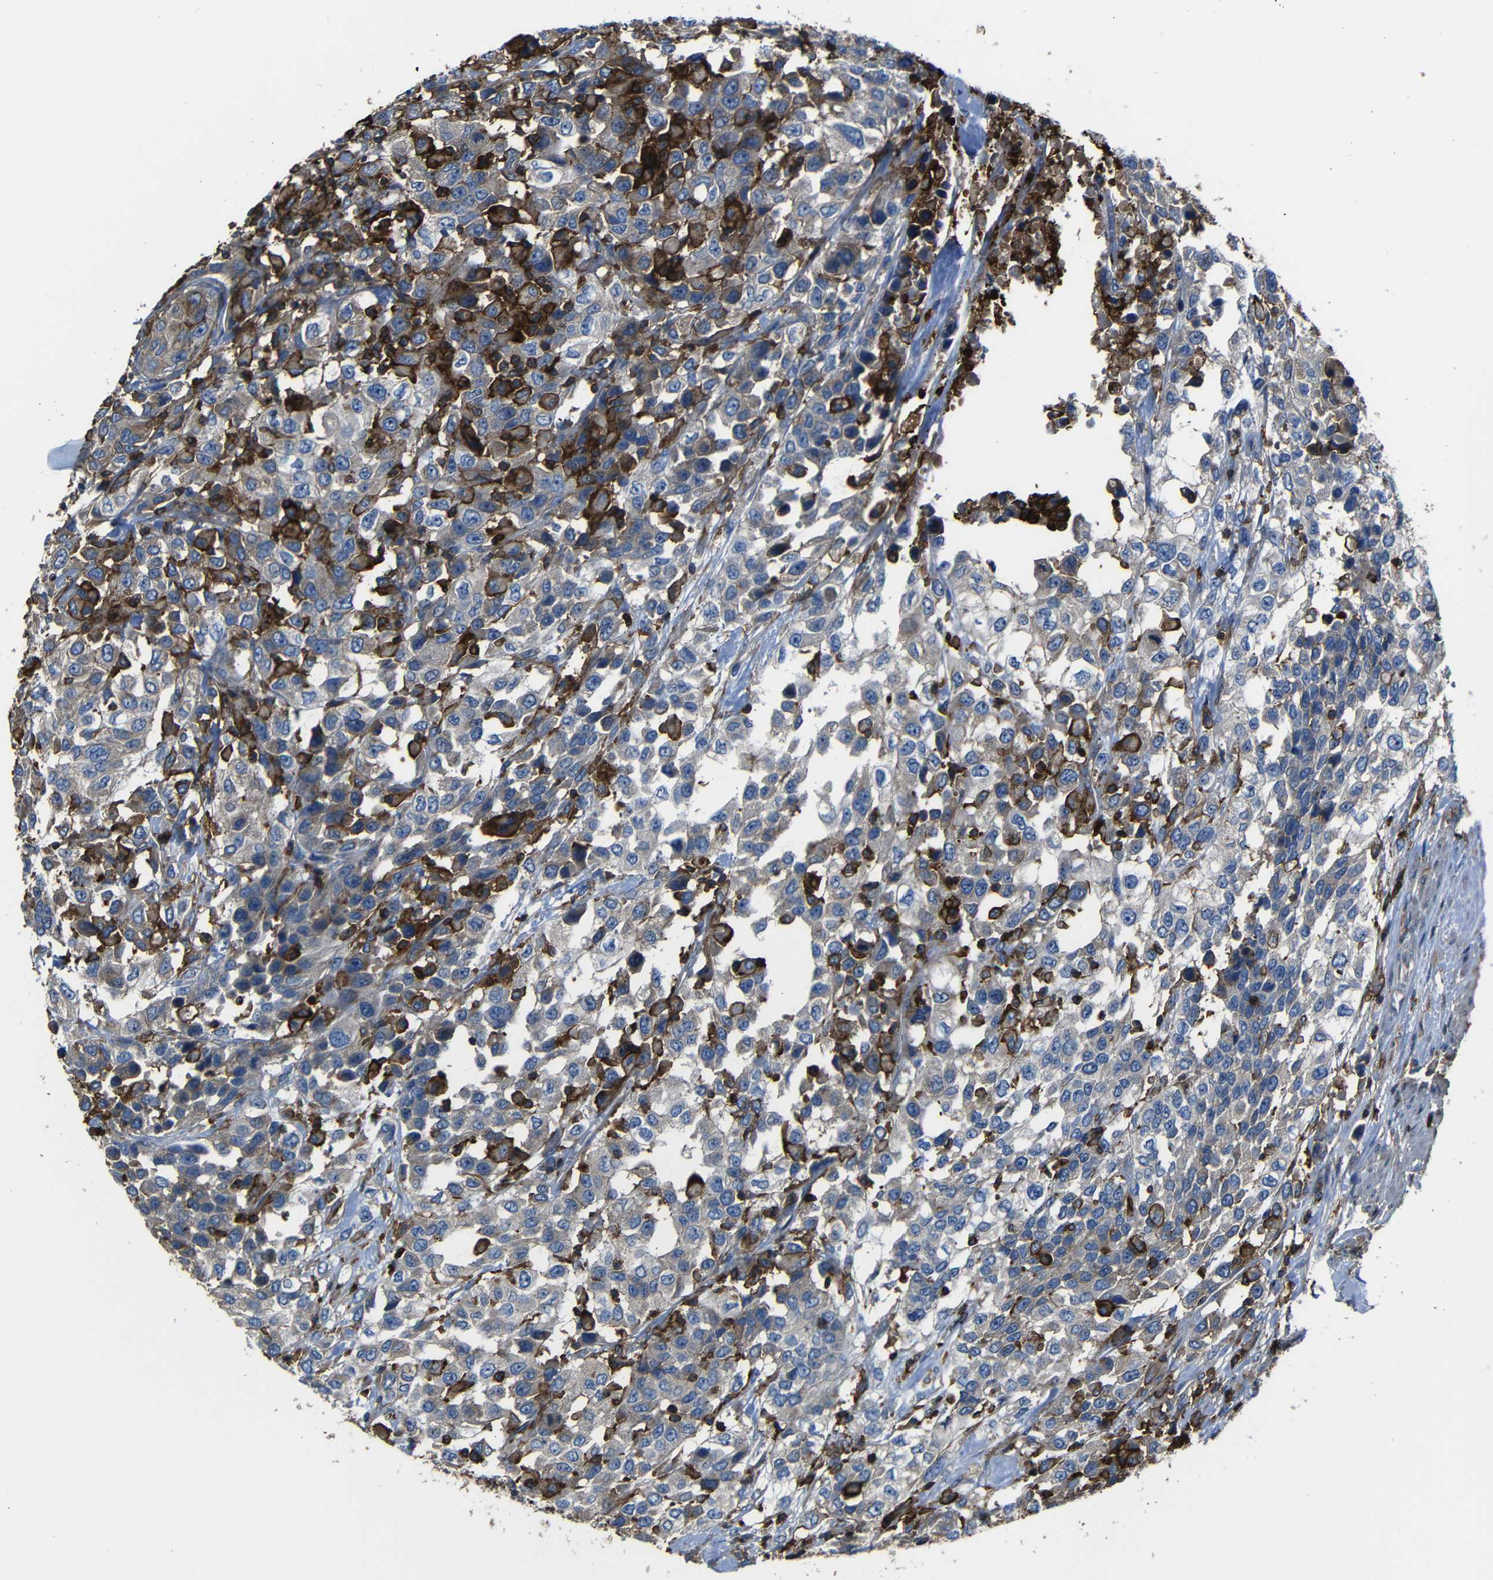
{"staining": {"intensity": "moderate", "quantity": "25%-75%", "location": "cytoplasmic/membranous"}, "tissue": "urothelial cancer", "cell_type": "Tumor cells", "image_type": "cancer", "snomed": [{"axis": "morphology", "description": "Urothelial carcinoma, High grade"}, {"axis": "topography", "description": "Urinary bladder"}], "caption": "Approximately 25%-75% of tumor cells in urothelial cancer demonstrate moderate cytoplasmic/membranous protein staining as visualized by brown immunohistochemical staining.", "gene": "ADGRE5", "patient": {"sex": "female", "age": 80}}